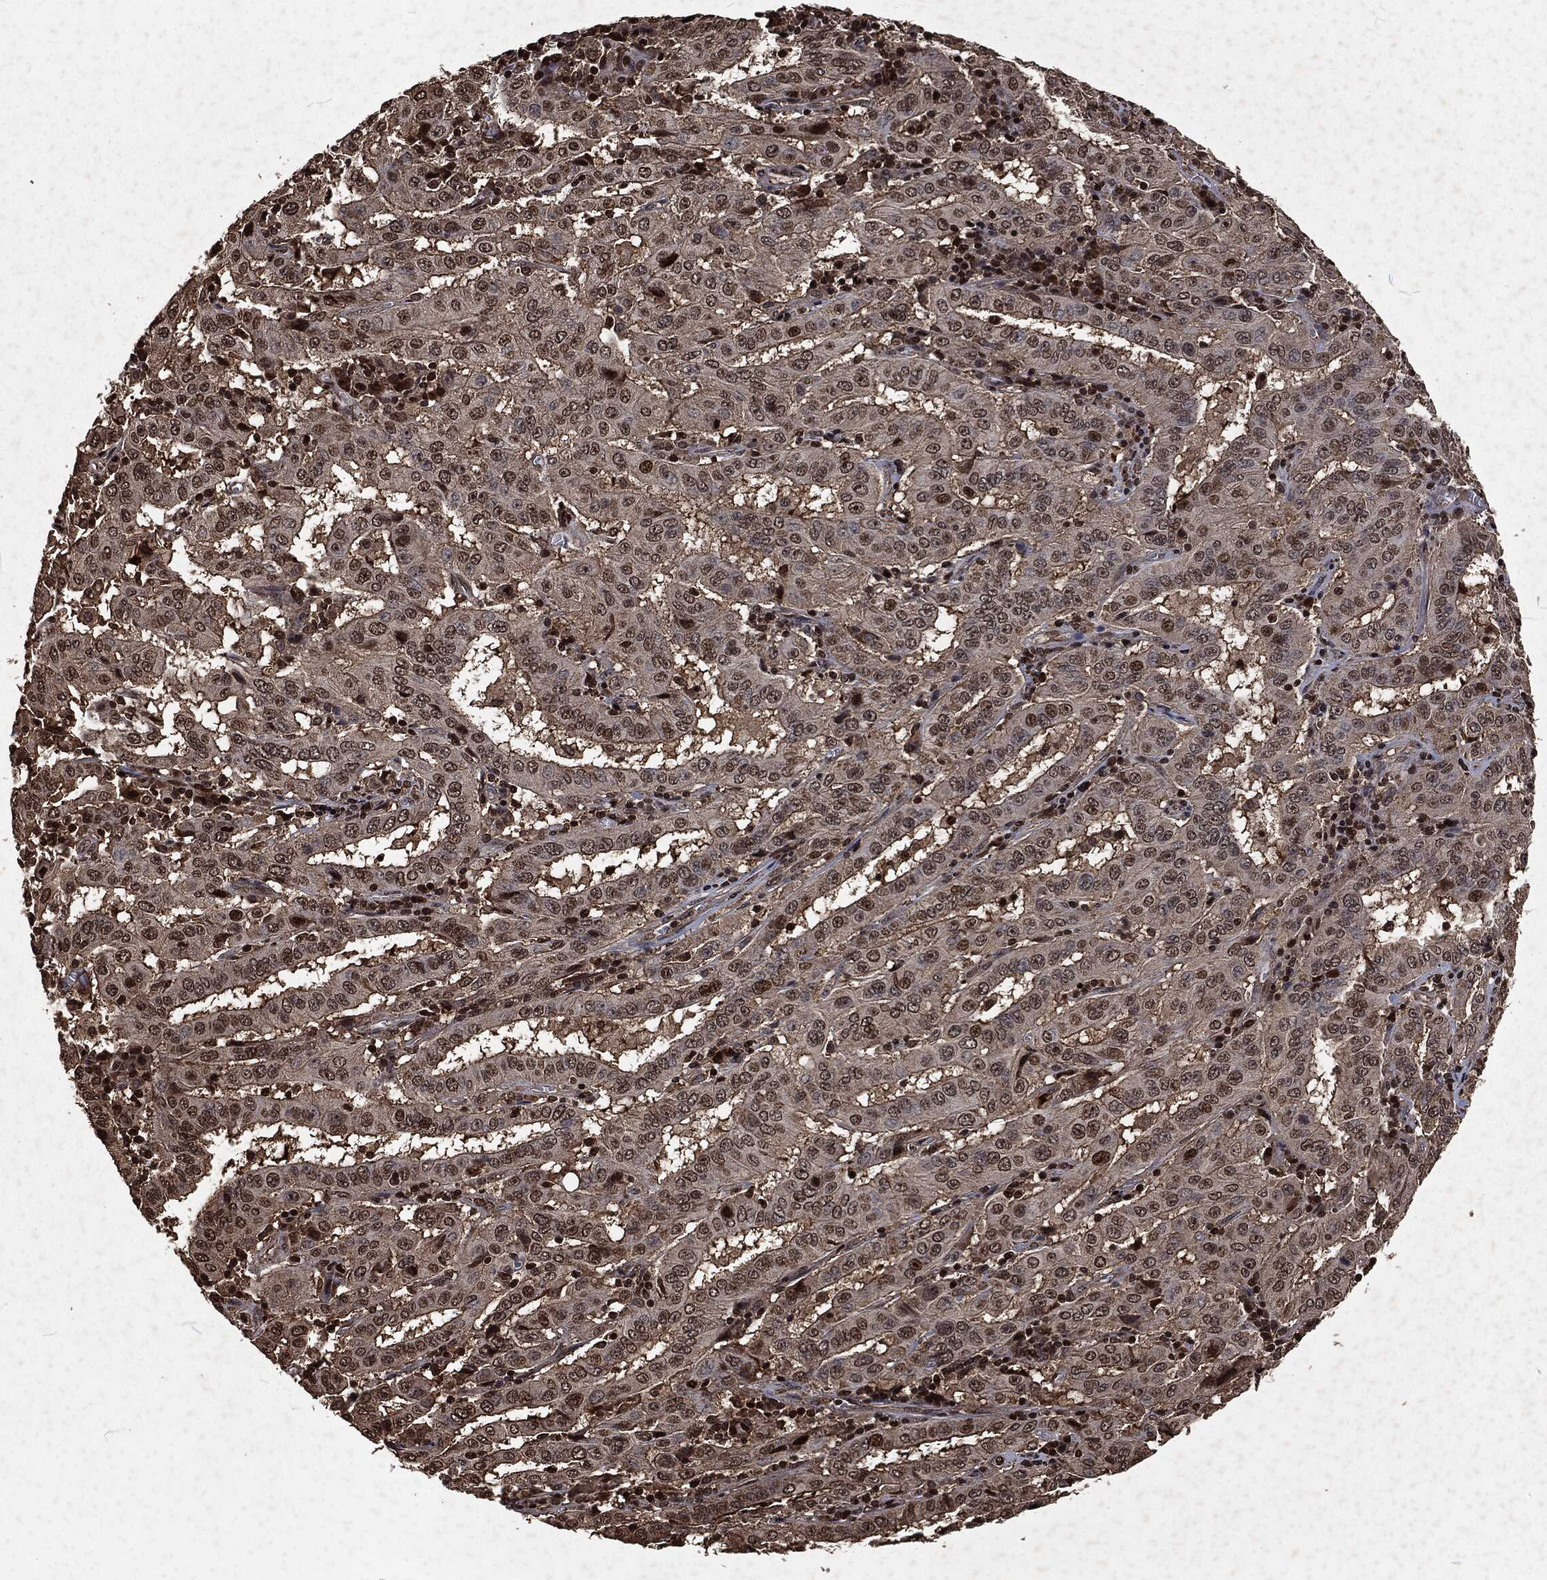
{"staining": {"intensity": "weak", "quantity": "25%-75%", "location": "cytoplasmic/membranous,nuclear"}, "tissue": "pancreatic cancer", "cell_type": "Tumor cells", "image_type": "cancer", "snomed": [{"axis": "morphology", "description": "Adenocarcinoma, NOS"}, {"axis": "topography", "description": "Pancreas"}], "caption": "Protein expression analysis of human adenocarcinoma (pancreatic) reveals weak cytoplasmic/membranous and nuclear positivity in approximately 25%-75% of tumor cells. (brown staining indicates protein expression, while blue staining denotes nuclei).", "gene": "SNAI1", "patient": {"sex": "male", "age": 63}}